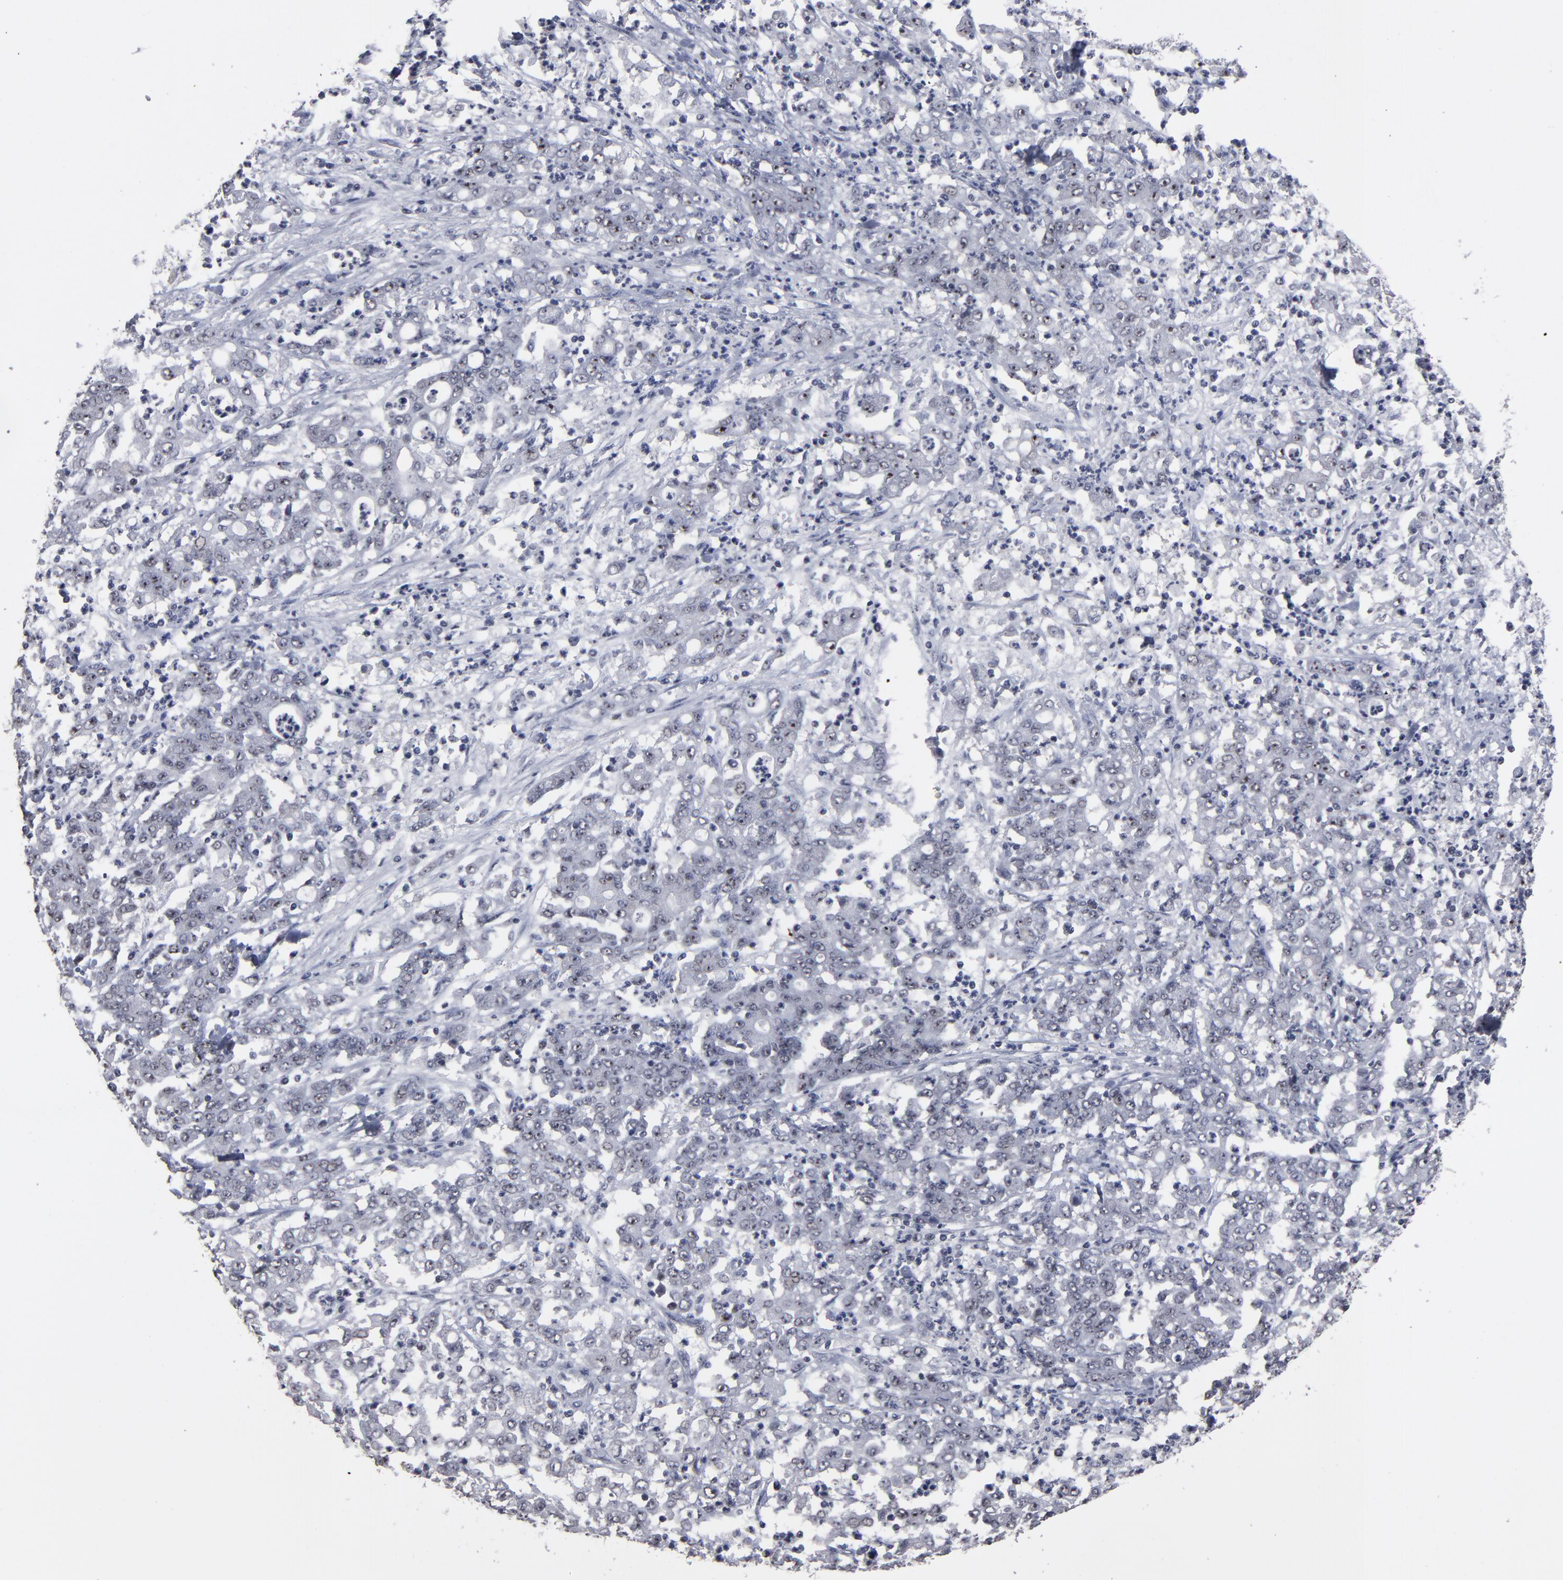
{"staining": {"intensity": "negative", "quantity": "none", "location": "none"}, "tissue": "stomach cancer", "cell_type": "Tumor cells", "image_type": "cancer", "snomed": [{"axis": "morphology", "description": "Adenocarcinoma, NOS"}, {"axis": "topography", "description": "Stomach, lower"}], "caption": "The immunohistochemistry (IHC) micrograph has no significant positivity in tumor cells of stomach adenocarcinoma tissue.", "gene": "SSRP1", "patient": {"sex": "female", "age": 71}}